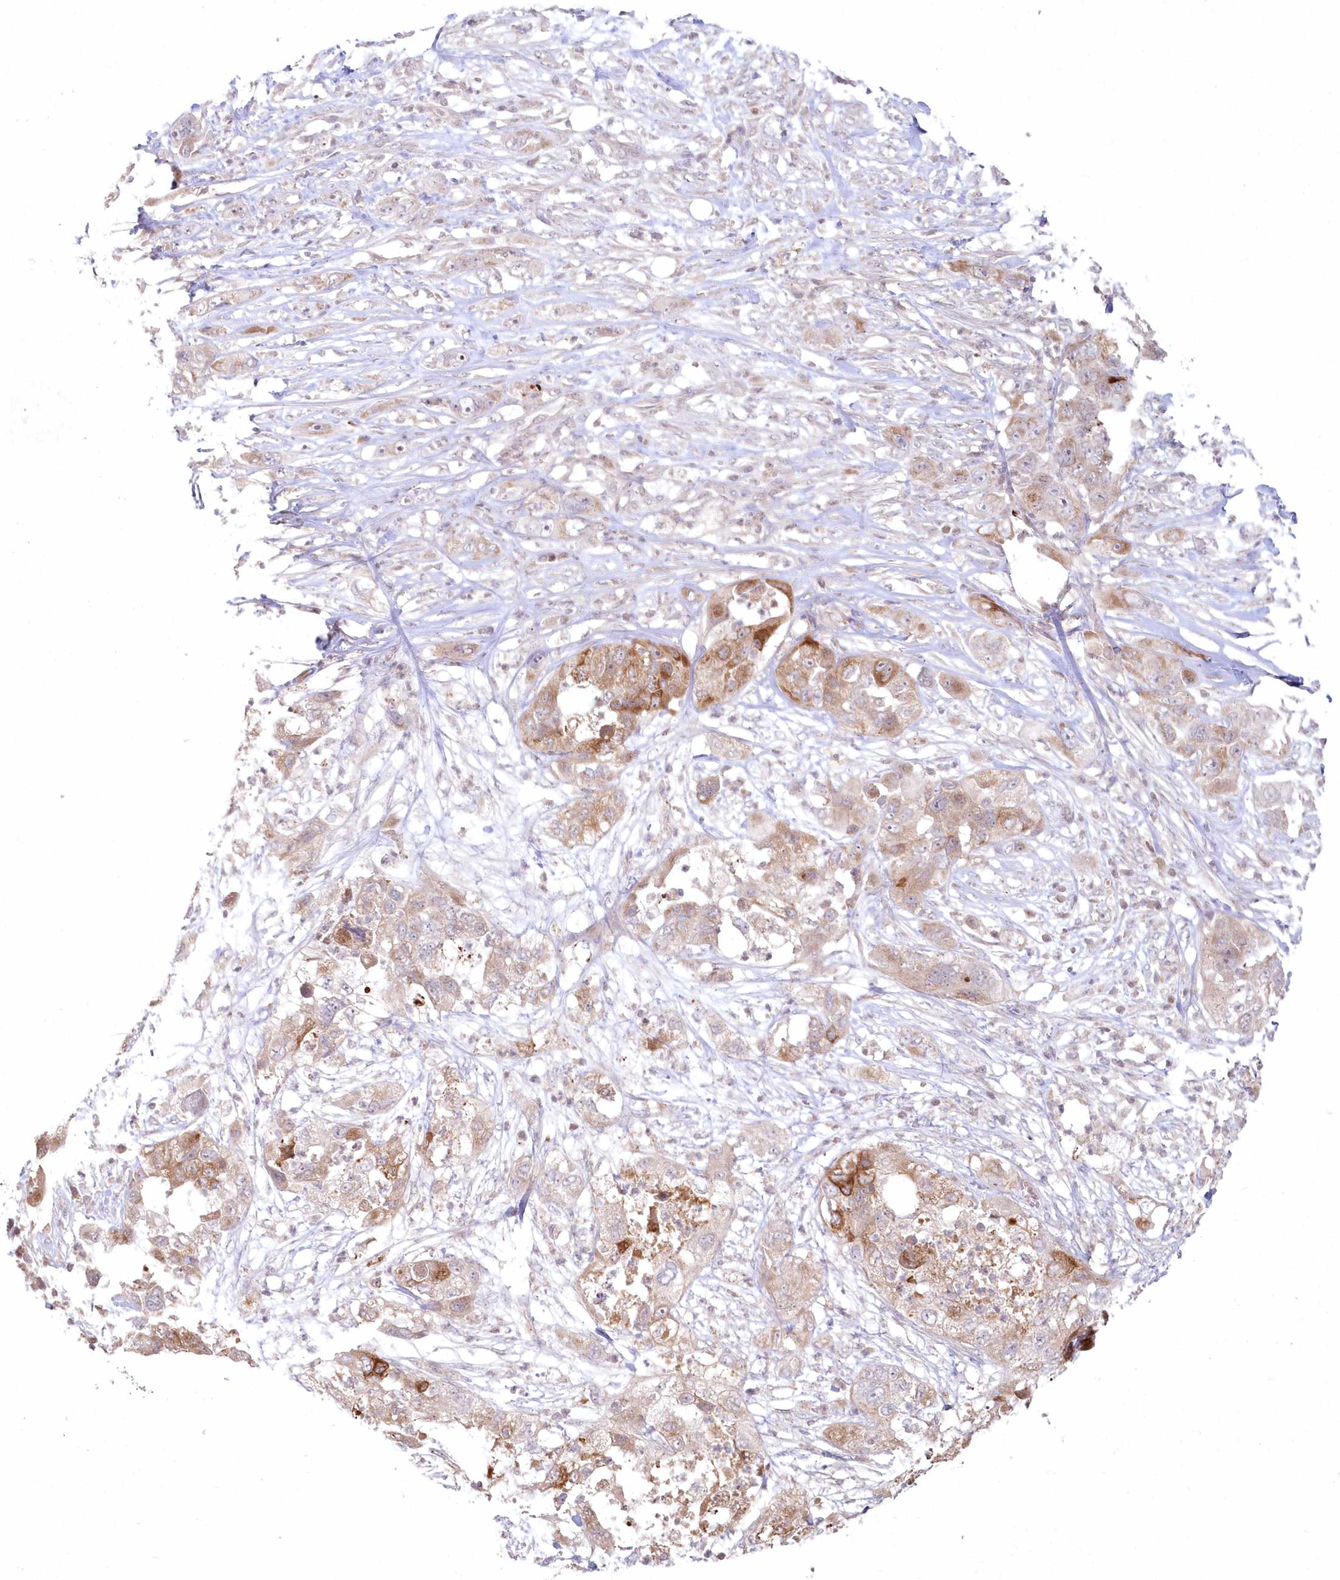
{"staining": {"intensity": "moderate", "quantity": "25%-75%", "location": "cytoplasmic/membranous"}, "tissue": "pancreatic cancer", "cell_type": "Tumor cells", "image_type": "cancer", "snomed": [{"axis": "morphology", "description": "Adenocarcinoma, NOS"}, {"axis": "topography", "description": "Pancreas"}], "caption": "Pancreatic cancer (adenocarcinoma) stained with a protein marker reveals moderate staining in tumor cells.", "gene": "ASCC1", "patient": {"sex": "female", "age": 78}}